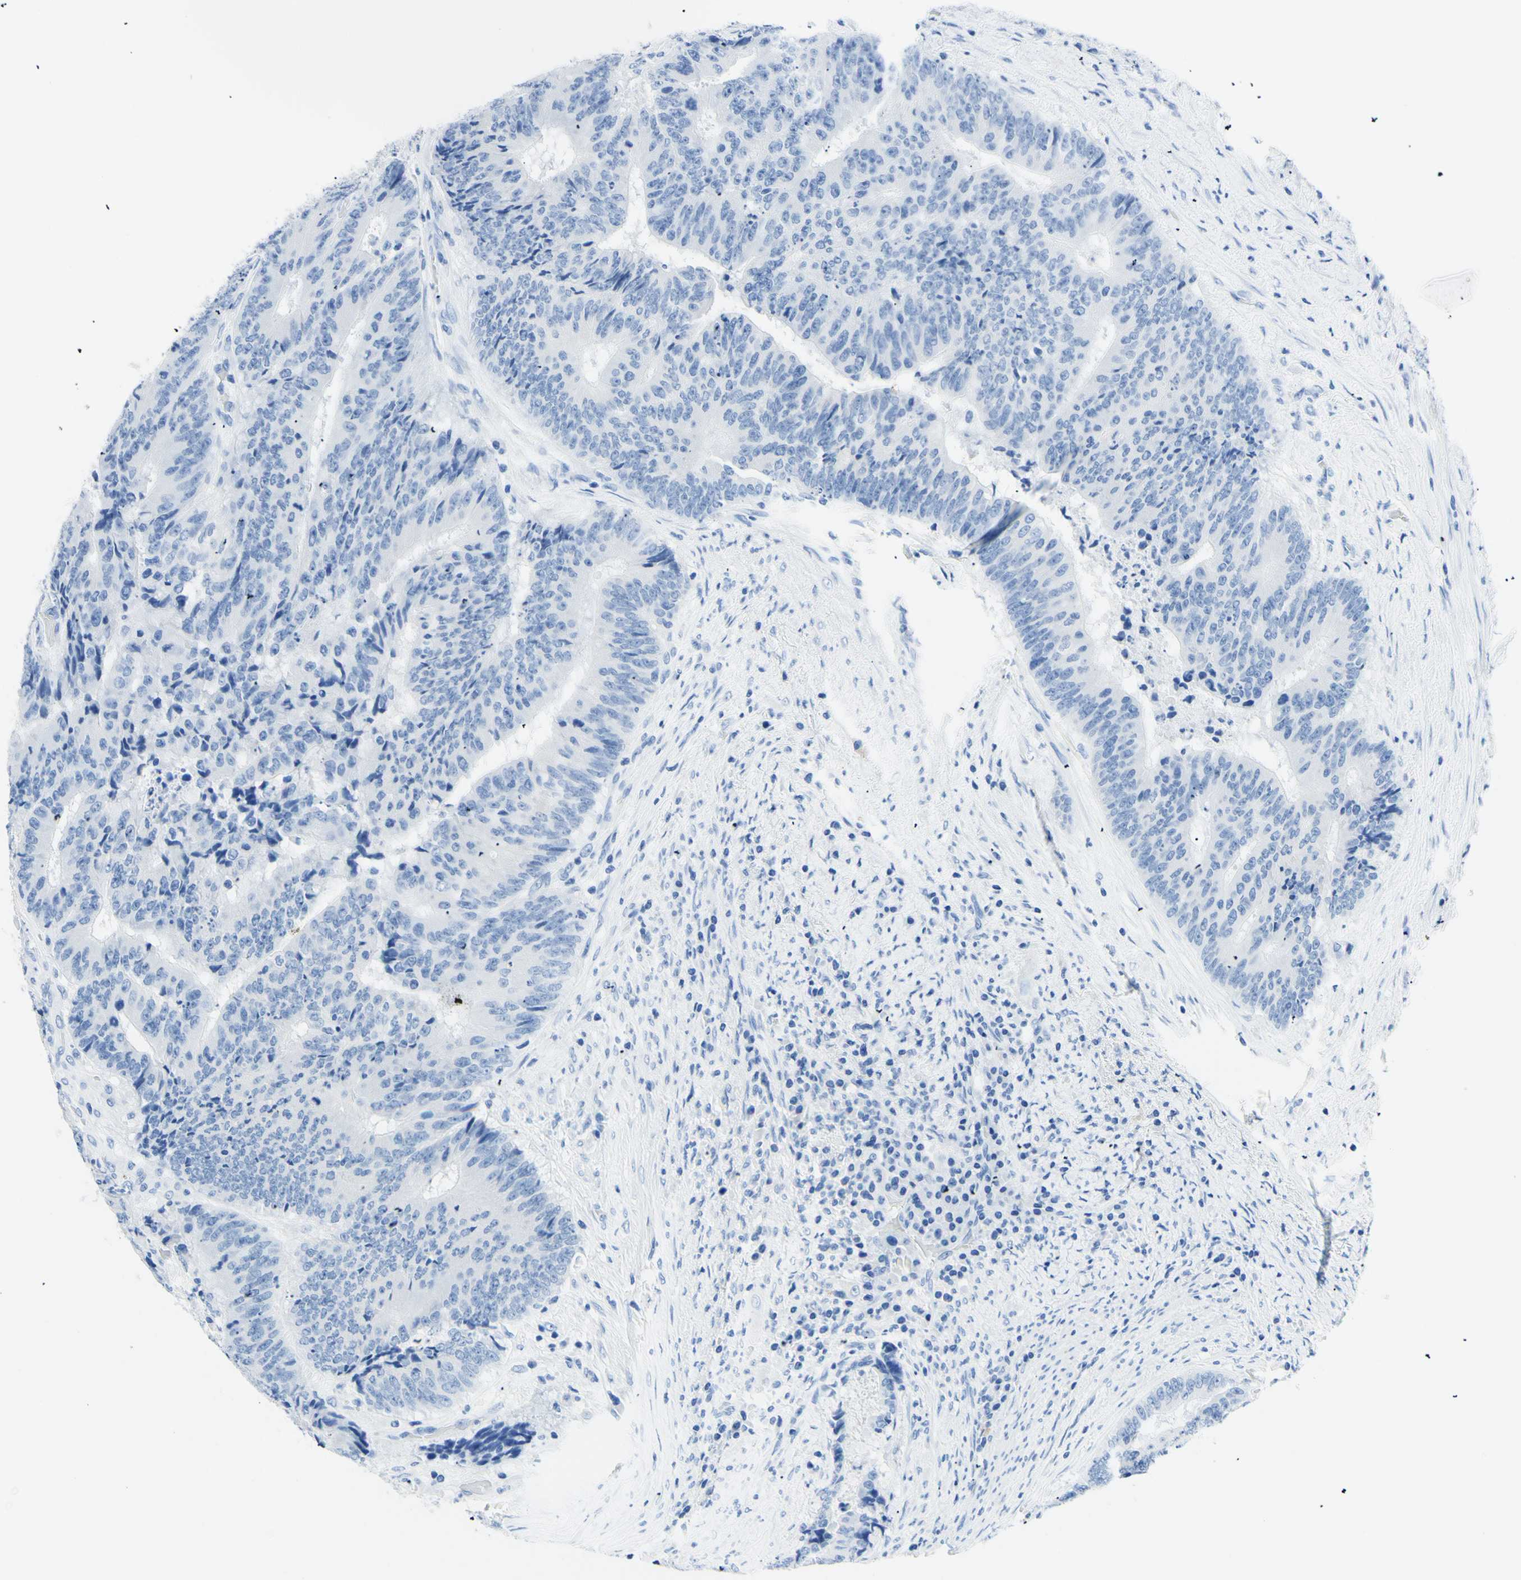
{"staining": {"intensity": "negative", "quantity": "none", "location": "none"}, "tissue": "colorectal cancer", "cell_type": "Tumor cells", "image_type": "cancer", "snomed": [{"axis": "morphology", "description": "Adenocarcinoma, NOS"}, {"axis": "topography", "description": "Rectum"}], "caption": "Immunohistochemistry (IHC) of human adenocarcinoma (colorectal) shows no staining in tumor cells.", "gene": "MYH2", "patient": {"sex": "male", "age": 72}}